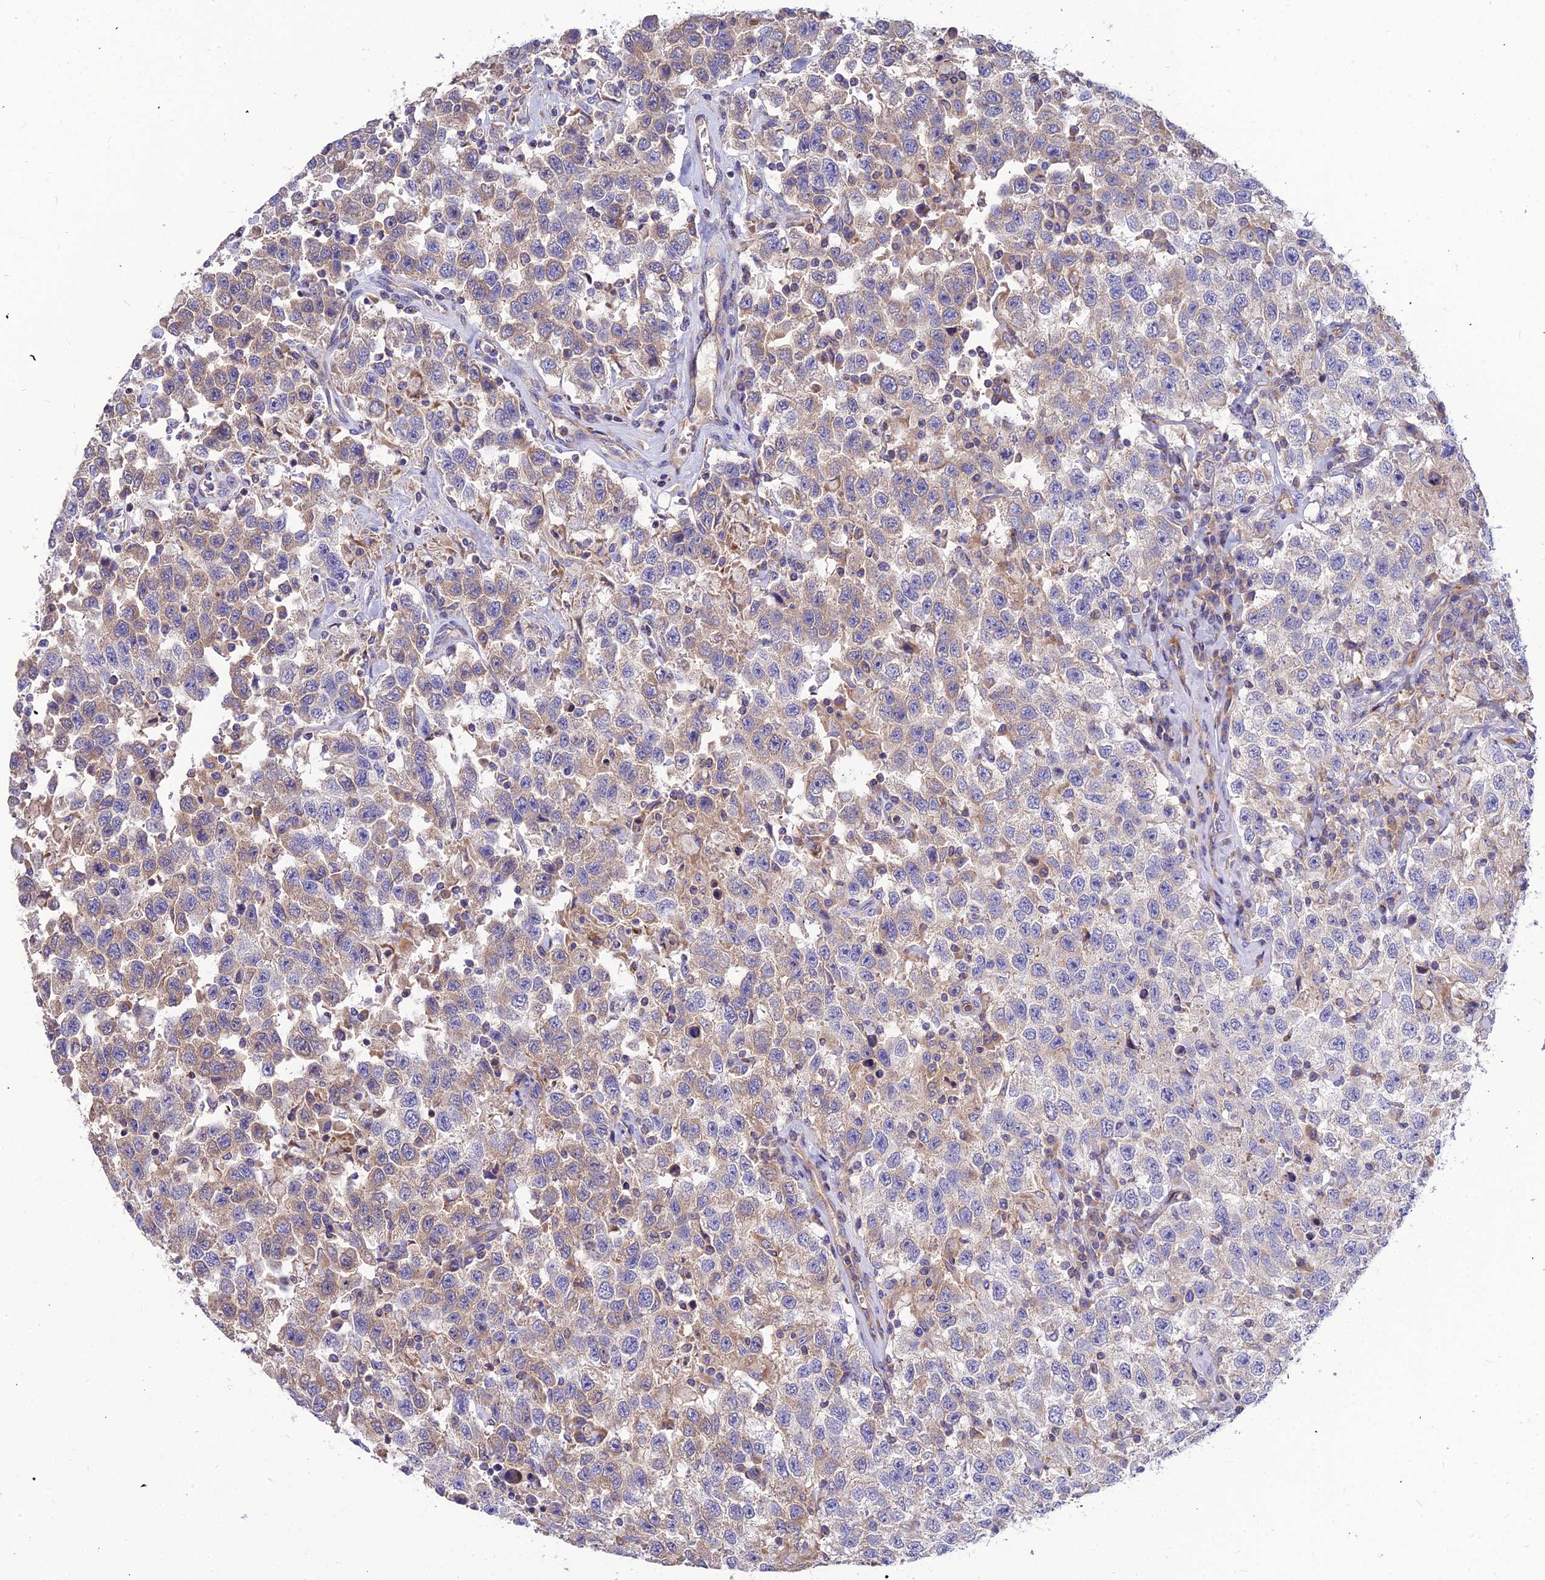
{"staining": {"intensity": "weak", "quantity": "<25%", "location": "cytoplasmic/membranous"}, "tissue": "testis cancer", "cell_type": "Tumor cells", "image_type": "cancer", "snomed": [{"axis": "morphology", "description": "Seminoma, NOS"}, {"axis": "topography", "description": "Testis"}], "caption": "An immunohistochemistry micrograph of testis seminoma is shown. There is no staining in tumor cells of testis seminoma.", "gene": "ASPHD1", "patient": {"sex": "male", "age": 41}}